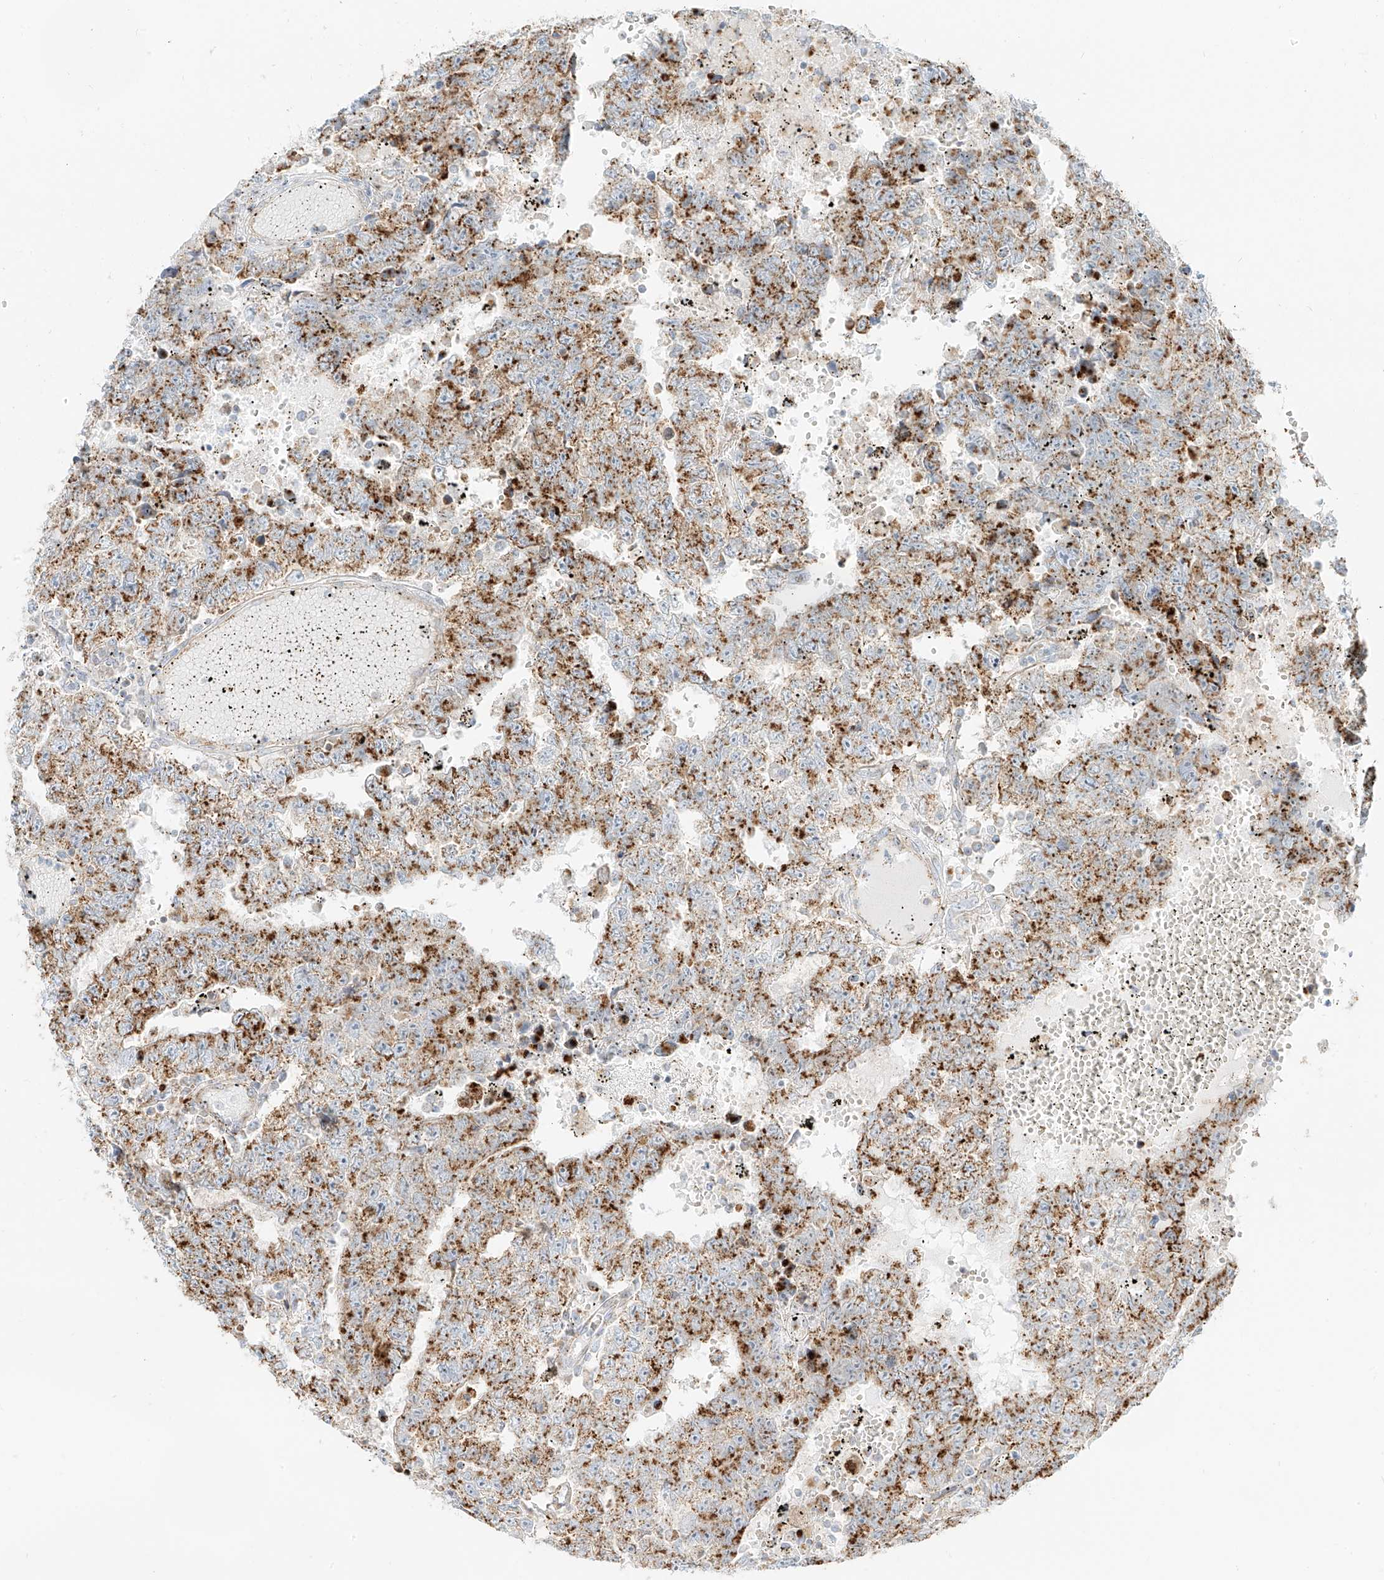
{"staining": {"intensity": "moderate", "quantity": ">75%", "location": "cytoplasmic/membranous"}, "tissue": "testis cancer", "cell_type": "Tumor cells", "image_type": "cancer", "snomed": [{"axis": "morphology", "description": "Carcinoma, Embryonal, NOS"}, {"axis": "topography", "description": "Testis"}], "caption": "Tumor cells exhibit medium levels of moderate cytoplasmic/membranous staining in approximately >75% of cells in testis cancer.", "gene": "SLC35F6", "patient": {"sex": "male", "age": 25}}